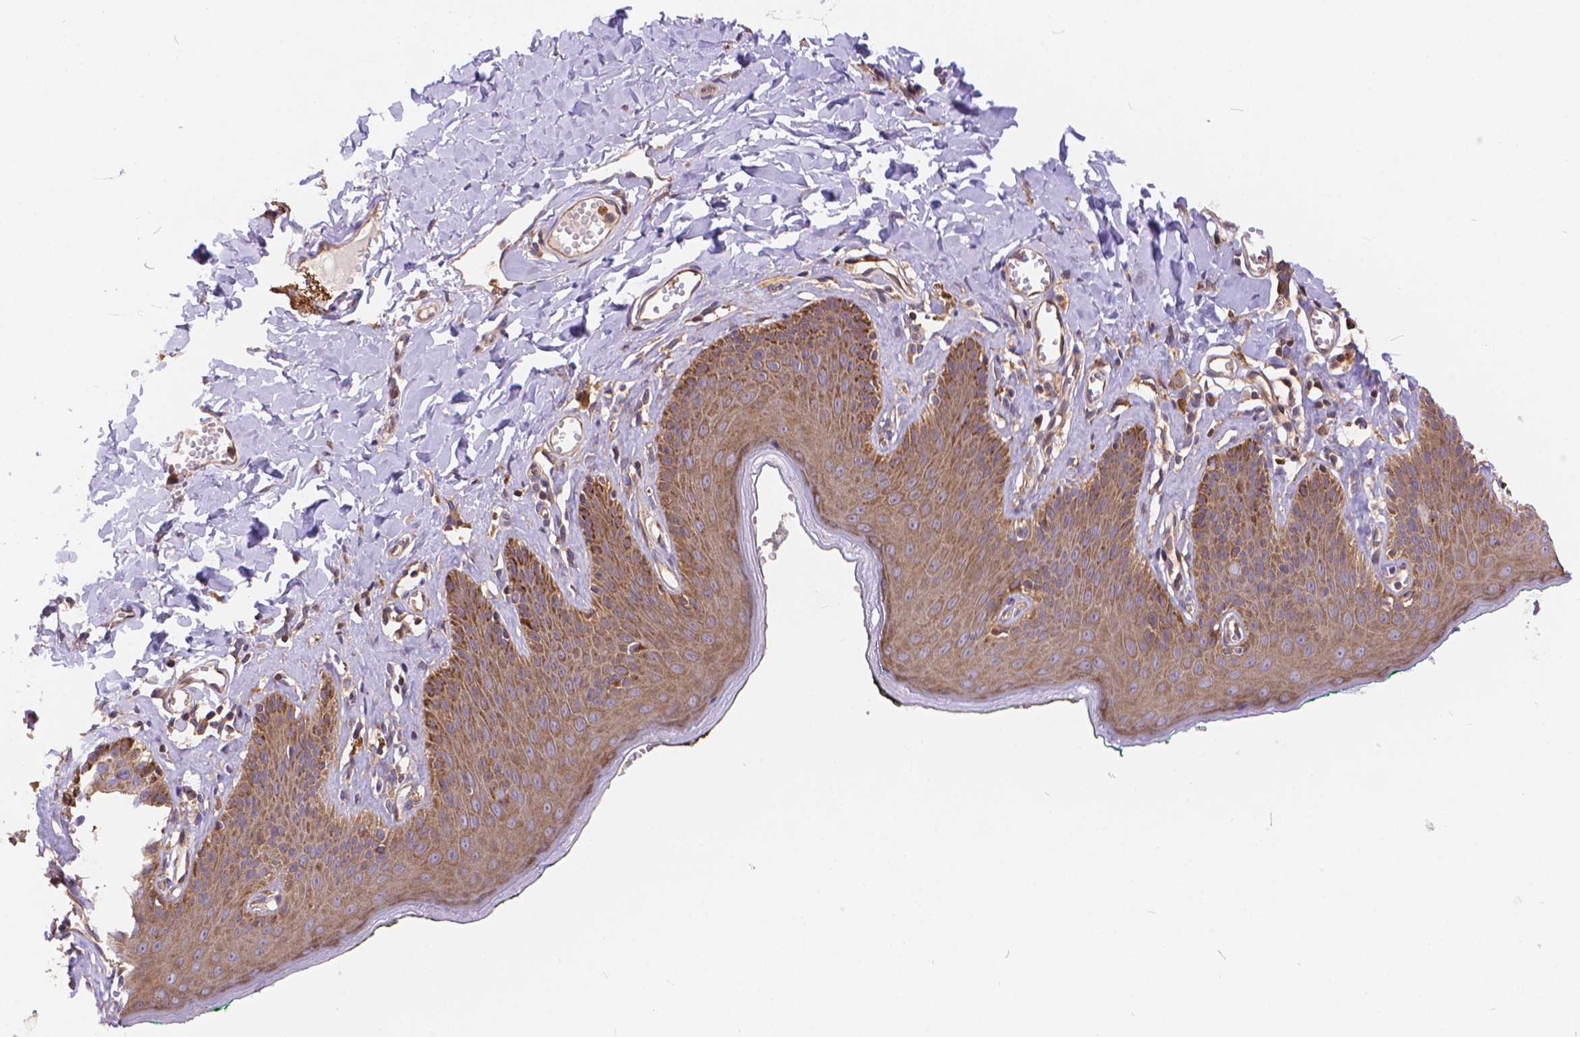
{"staining": {"intensity": "moderate", "quantity": ">75%", "location": "cytoplasmic/membranous"}, "tissue": "skin", "cell_type": "Epidermal cells", "image_type": "normal", "snomed": [{"axis": "morphology", "description": "Normal tissue, NOS"}, {"axis": "topography", "description": "Vulva"}, {"axis": "topography", "description": "Peripheral nerve tissue"}], "caption": "About >75% of epidermal cells in normal human skin demonstrate moderate cytoplasmic/membranous protein staining as visualized by brown immunohistochemical staining.", "gene": "ARAP1", "patient": {"sex": "female", "age": 66}}